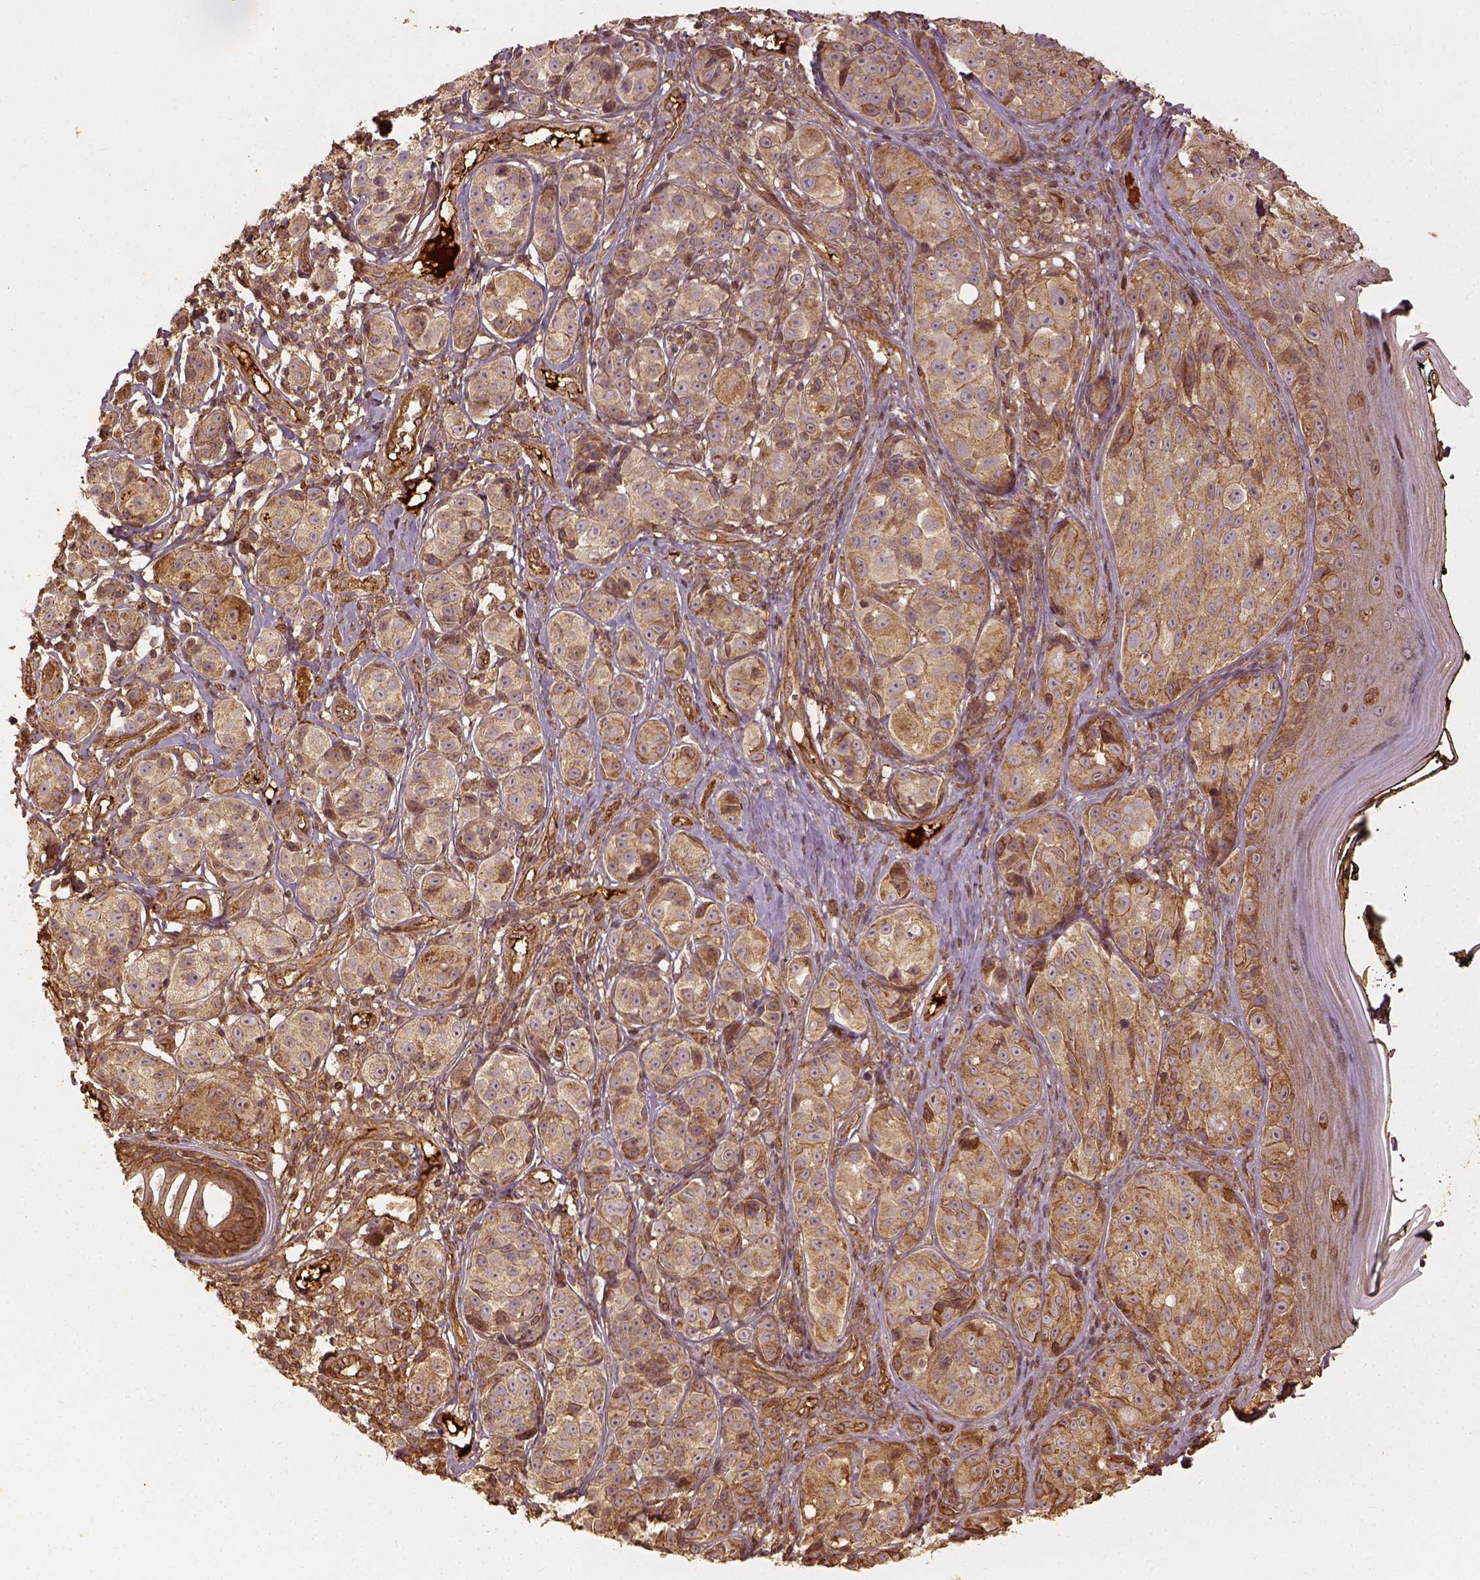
{"staining": {"intensity": "weak", "quantity": ">75%", "location": "cytoplasmic/membranous"}, "tissue": "melanoma", "cell_type": "Tumor cells", "image_type": "cancer", "snomed": [{"axis": "morphology", "description": "Malignant melanoma, NOS"}, {"axis": "topography", "description": "Skin"}], "caption": "The immunohistochemical stain shows weak cytoplasmic/membranous positivity in tumor cells of malignant melanoma tissue. The staining was performed using DAB, with brown indicating positive protein expression. Nuclei are stained blue with hematoxylin.", "gene": "VEGFA", "patient": {"sex": "male", "age": 48}}